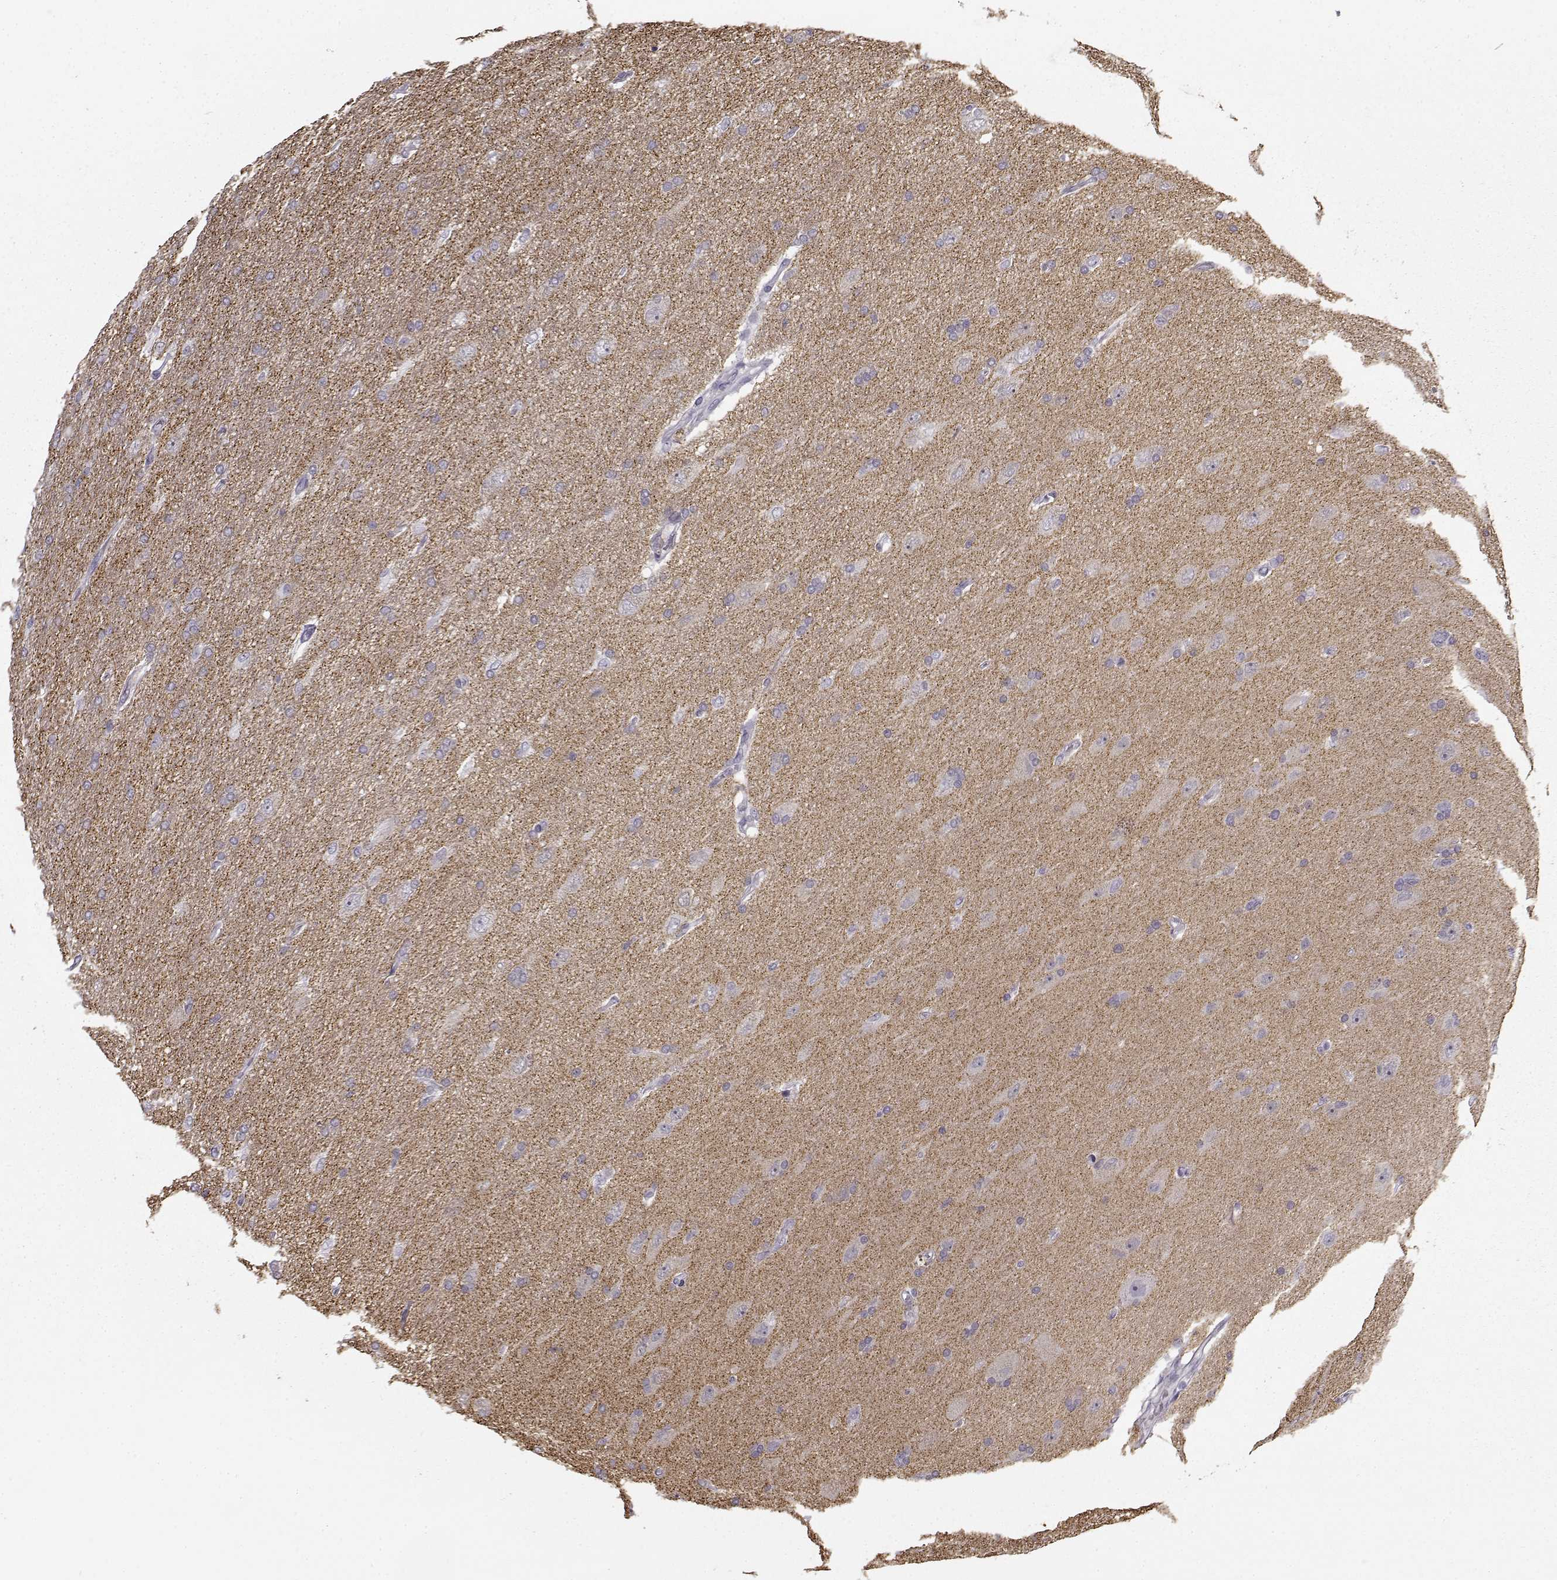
{"staining": {"intensity": "negative", "quantity": "none", "location": "none"}, "tissue": "glioma", "cell_type": "Tumor cells", "image_type": "cancer", "snomed": [{"axis": "morphology", "description": "Glioma, malignant, High grade"}, {"axis": "topography", "description": "Cerebral cortex"}], "caption": "High magnification brightfield microscopy of glioma stained with DAB (3,3'-diaminobenzidine) (brown) and counterstained with hematoxylin (blue): tumor cells show no significant staining. (Stains: DAB (3,3'-diaminobenzidine) immunohistochemistry (IHC) with hematoxylin counter stain, Microscopy: brightfield microscopy at high magnification).", "gene": "SNCA", "patient": {"sex": "male", "age": 70}}